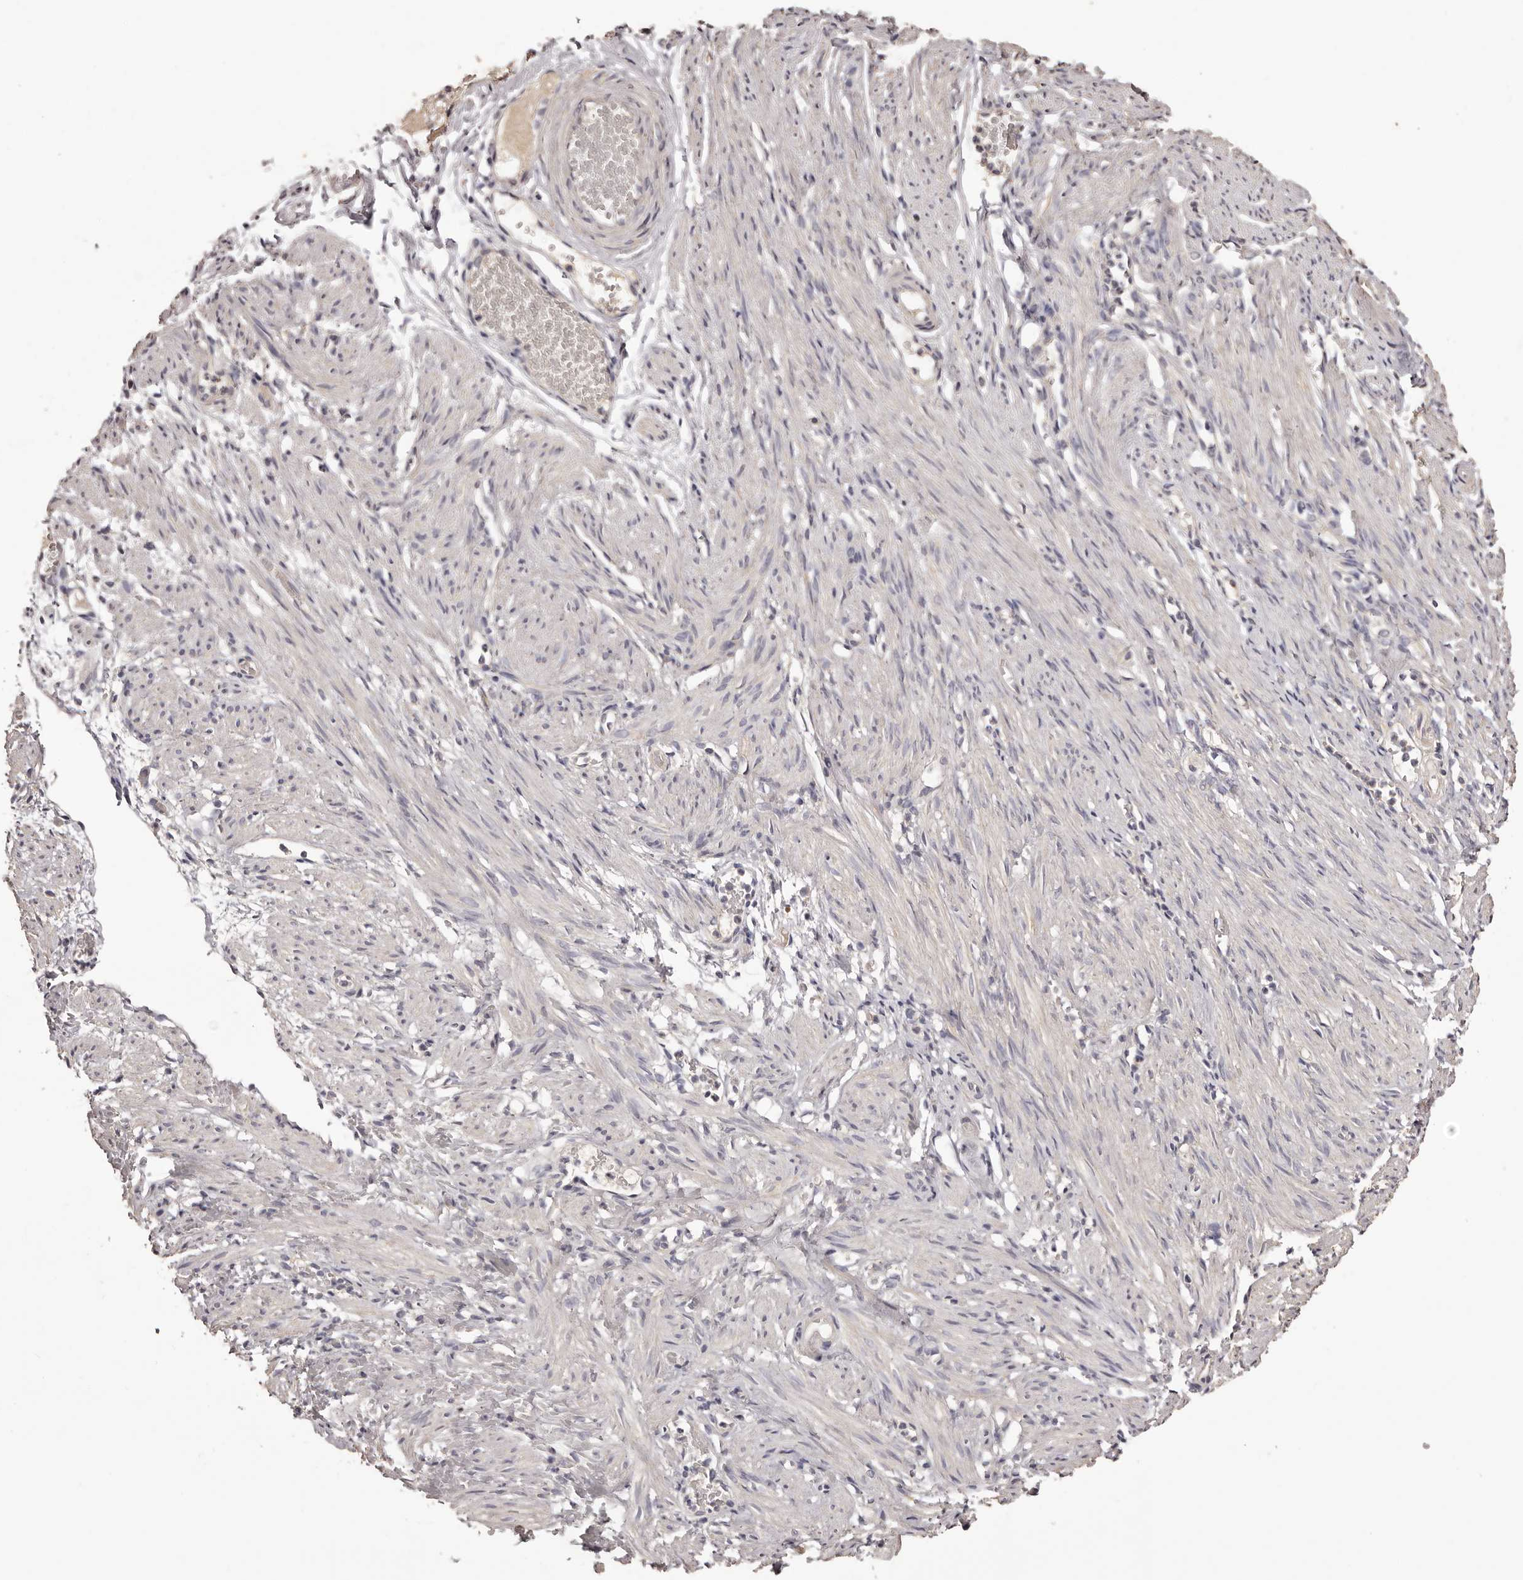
{"staining": {"intensity": "weak", "quantity": "25%-75%", "location": "cytoplasmic/membranous"}, "tissue": "adipose tissue", "cell_type": "Adipocytes", "image_type": "normal", "snomed": [{"axis": "morphology", "description": "Normal tissue, NOS"}, {"axis": "topography", "description": "Smooth muscle"}, {"axis": "topography", "description": "Peripheral nerve tissue"}], "caption": "Immunohistochemical staining of benign human adipose tissue demonstrates low levels of weak cytoplasmic/membranous expression in about 25%-75% of adipocytes.", "gene": "ETNK1", "patient": {"sex": "female", "age": 39}}